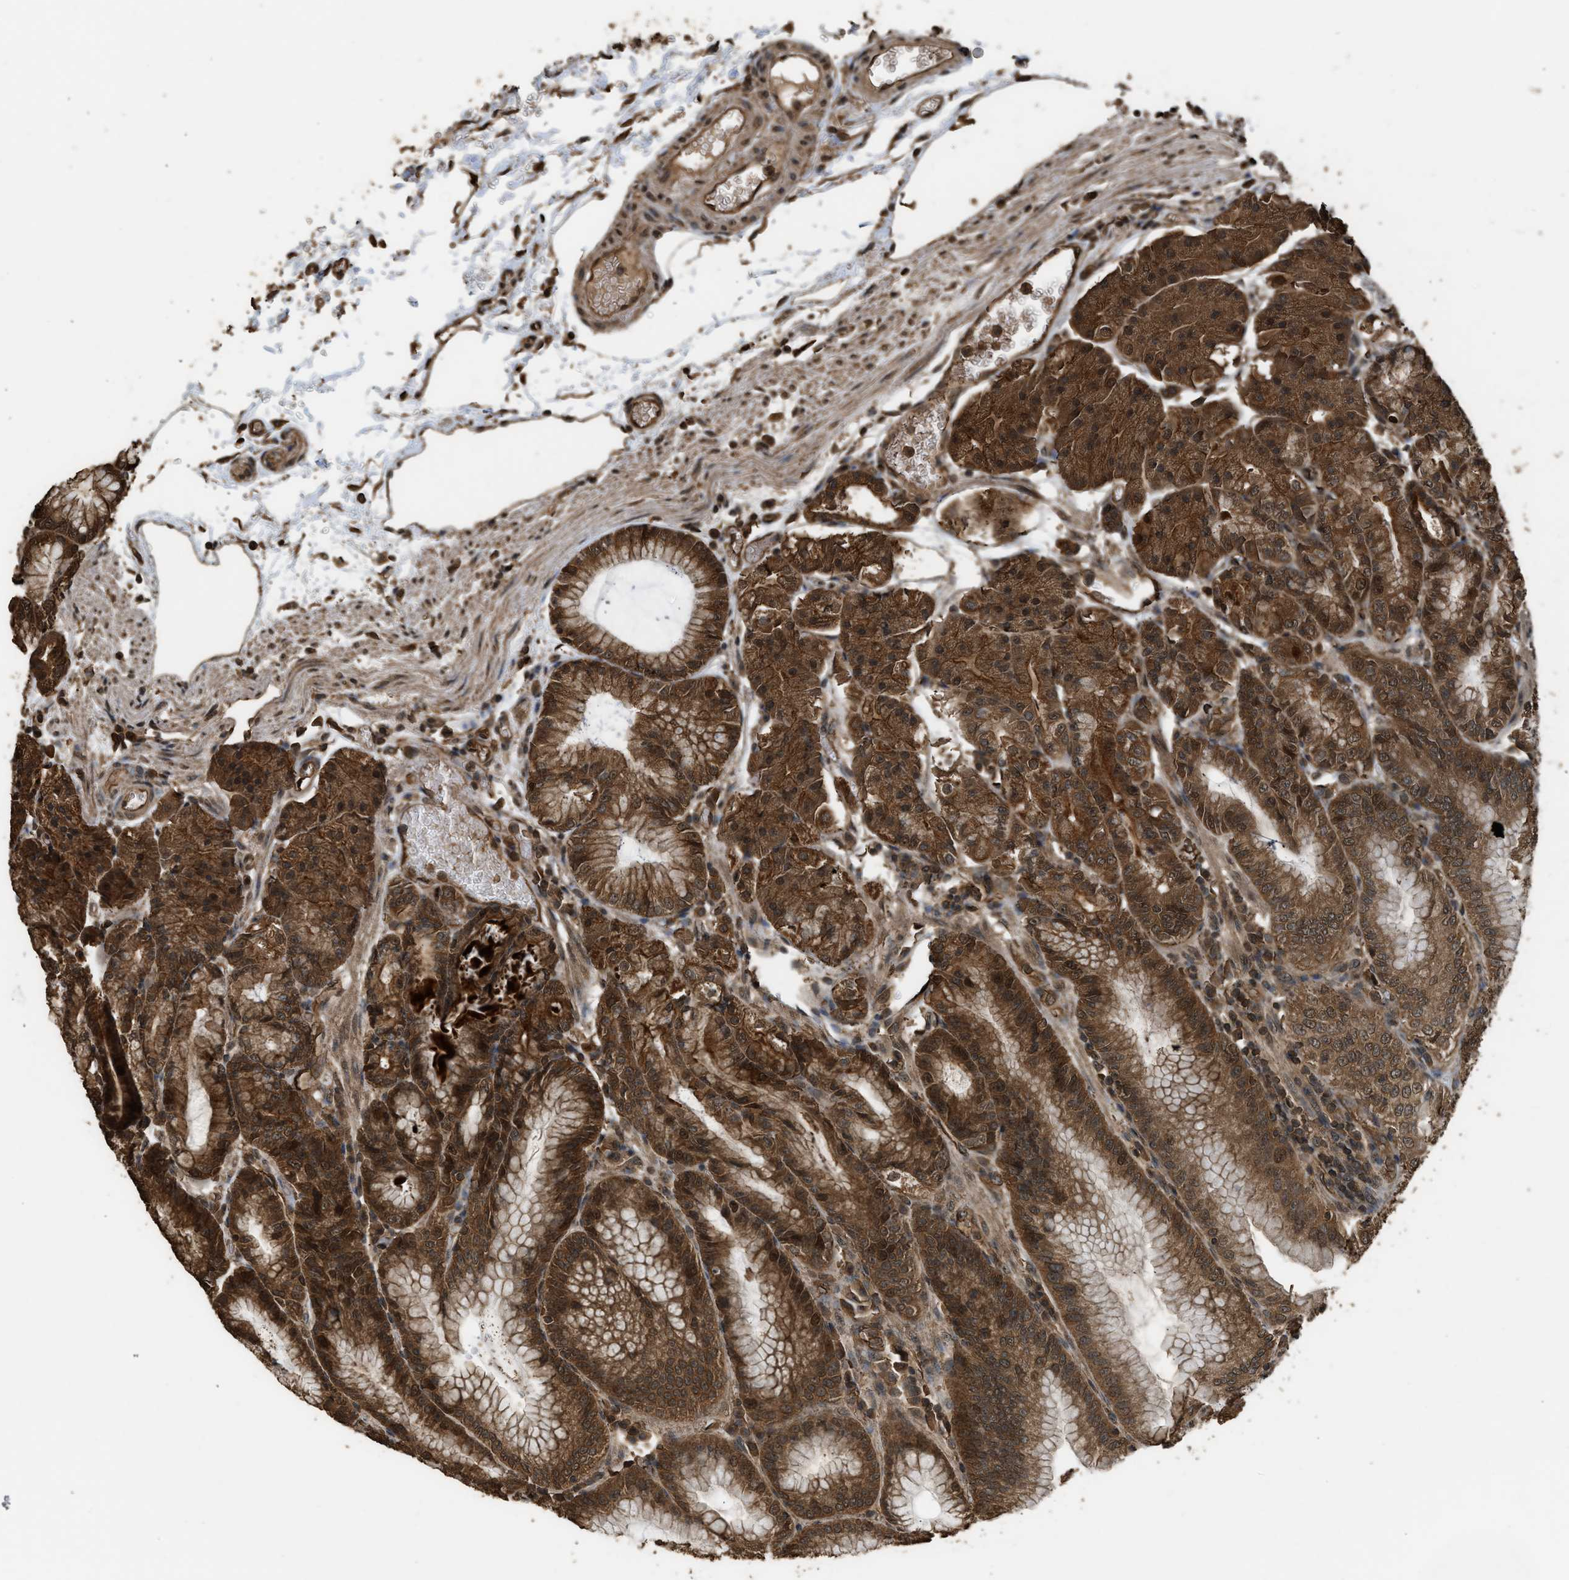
{"staining": {"intensity": "strong", "quantity": ">75%", "location": "cytoplasmic/membranous,nuclear"}, "tissue": "stomach", "cell_type": "Glandular cells", "image_type": "normal", "snomed": [{"axis": "morphology", "description": "Normal tissue, NOS"}, {"axis": "topography", "description": "Stomach, lower"}], "caption": "A micrograph of stomach stained for a protein demonstrates strong cytoplasmic/membranous,nuclear brown staining in glandular cells.", "gene": "MYBL2", "patient": {"sex": "male", "age": 71}}